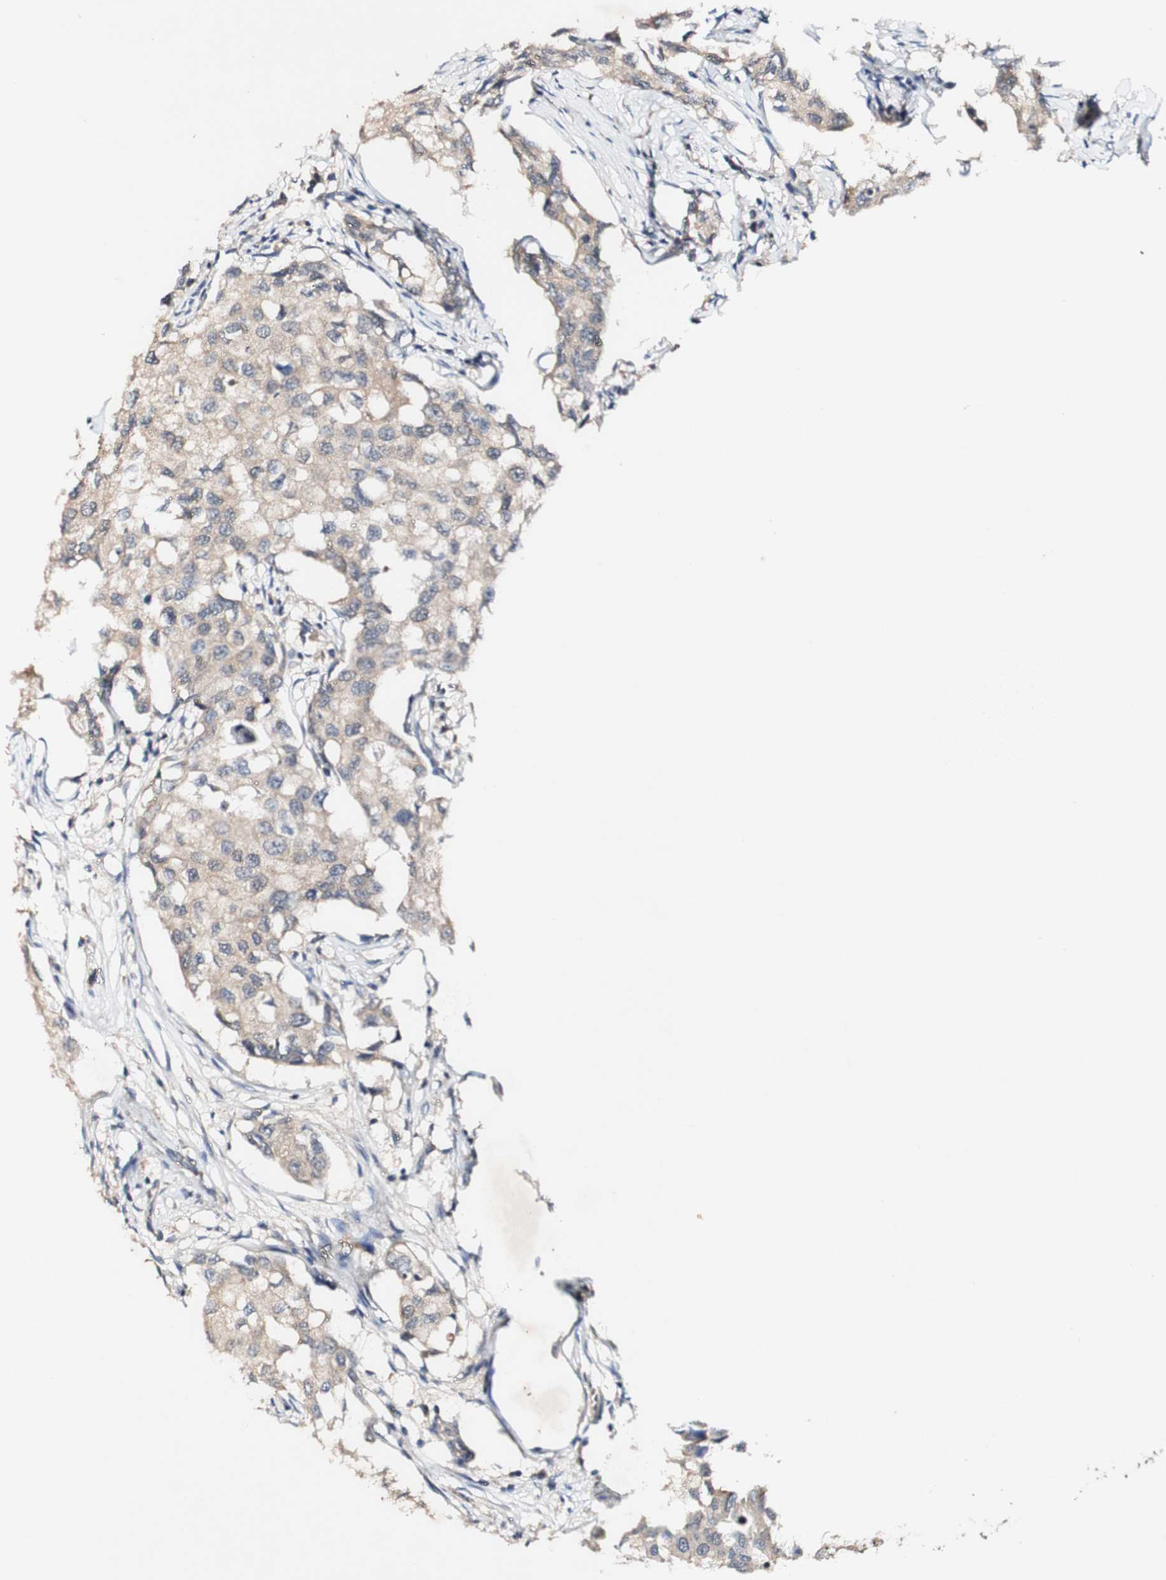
{"staining": {"intensity": "moderate", "quantity": ">75%", "location": "cytoplasmic/membranous"}, "tissue": "breast cancer", "cell_type": "Tumor cells", "image_type": "cancer", "snomed": [{"axis": "morphology", "description": "Duct carcinoma"}, {"axis": "topography", "description": "Breast"}], "caption": "Brown immunohistochemical staining in human breast intraductal carcinoma demonstrates moderate cytoplasmic/membranous staining in approximately >75% of tumor cells. (DAB = brown stain, brightfield microscopy at high magnification).", "gene": "PIN1", "patient": {"sex": "female", "age": 27}}